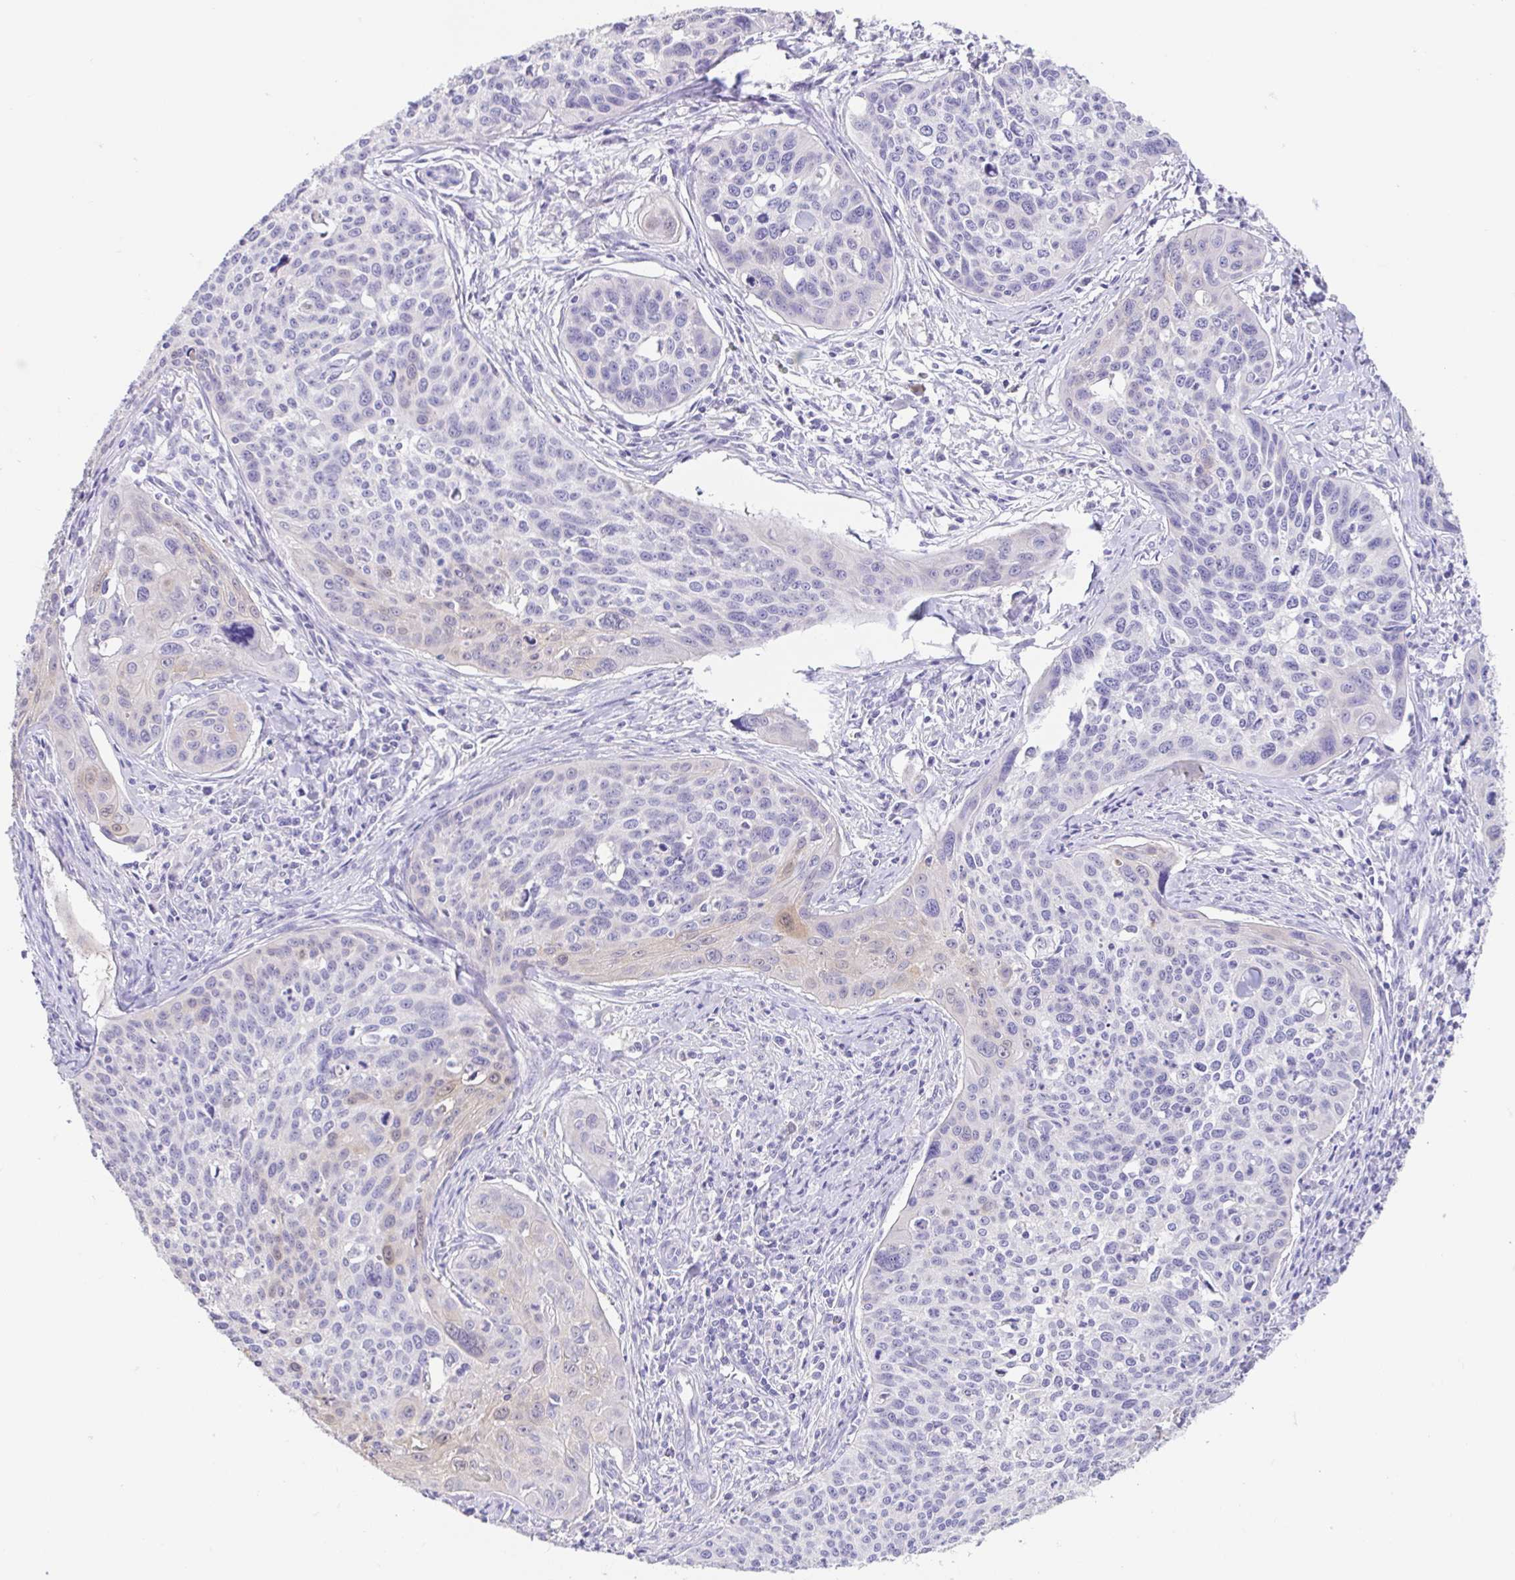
{"staining": {"intensity": "negative", "quantity": "none", "location": "none"}, "tissue": "cervical cancer", "cell_type": "Tumor cells", "image_type": "cancer", "snomed": [{"axis": "morphology", "description": "Squamous cell carcinoma, NOS"}, {"axis": "topography", "description": "Cervix"}], "caption": "IHC of squamous cell carcinoma (cervical) shows no positivity in tumor cells.", "gene": "FABP3", "patient": {"sex": "female", "age": 31}}